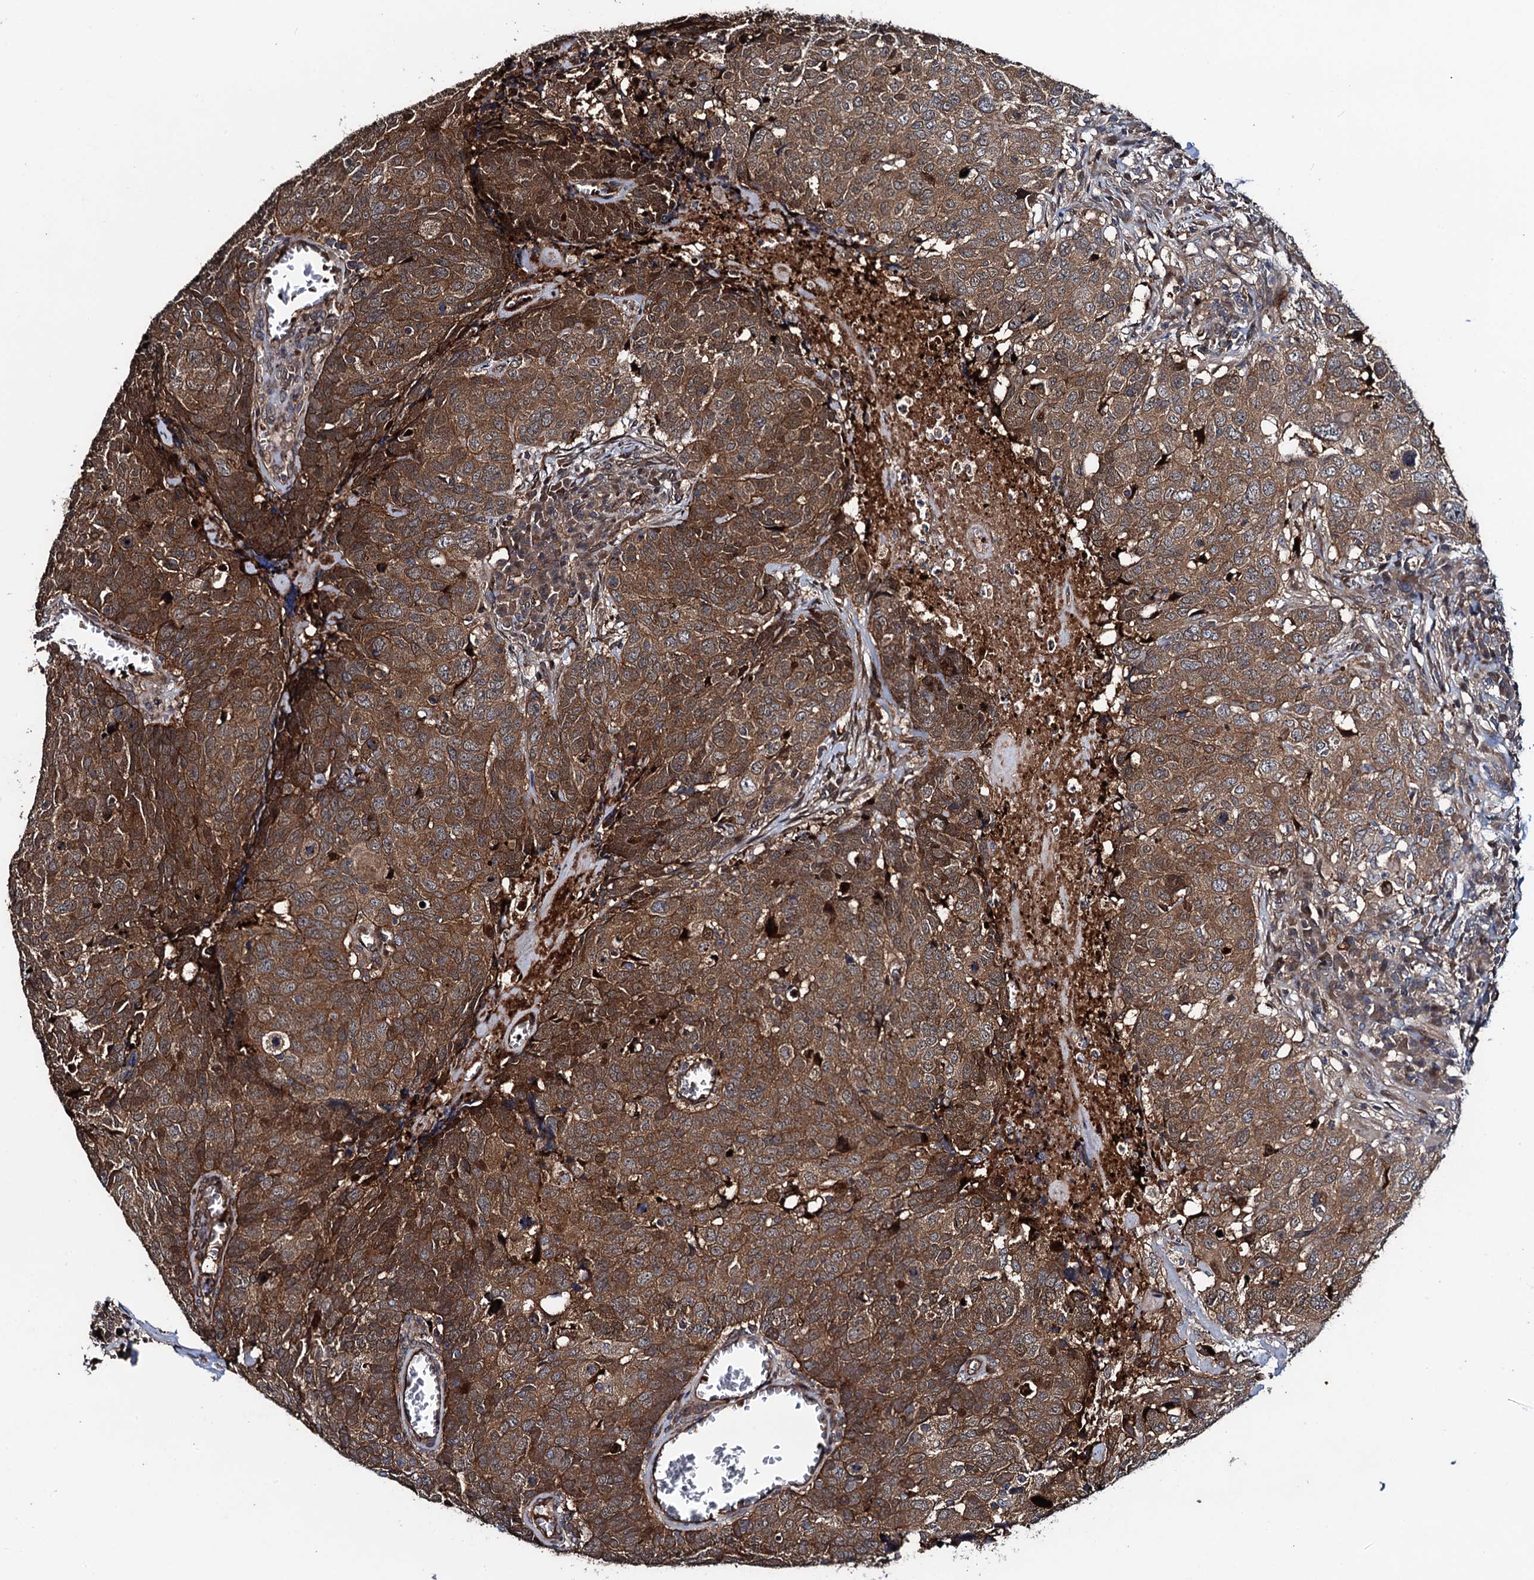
{"staining": {"intensity": "strong", "quantity": ">75%", "location": "cytoplasmic/membranous"}, "tissue": "head and neck cancer", "cell_type": "Tumor cells", "image_type": "cancer", "snomed": [{"axis": "morphology", "description": "Squamous cell carcinoma, NOS"}, {"axis": "topography", "description": "Head-Neck"}], "caption": "Head and neck cancer stained for a protein (brown) reveals strong cytoplasmic/membranous positive positivity in approximately >75% of tumor cells.", "gene": "RHOBTB1", "patient": {"sex": "male", "age": 66}}